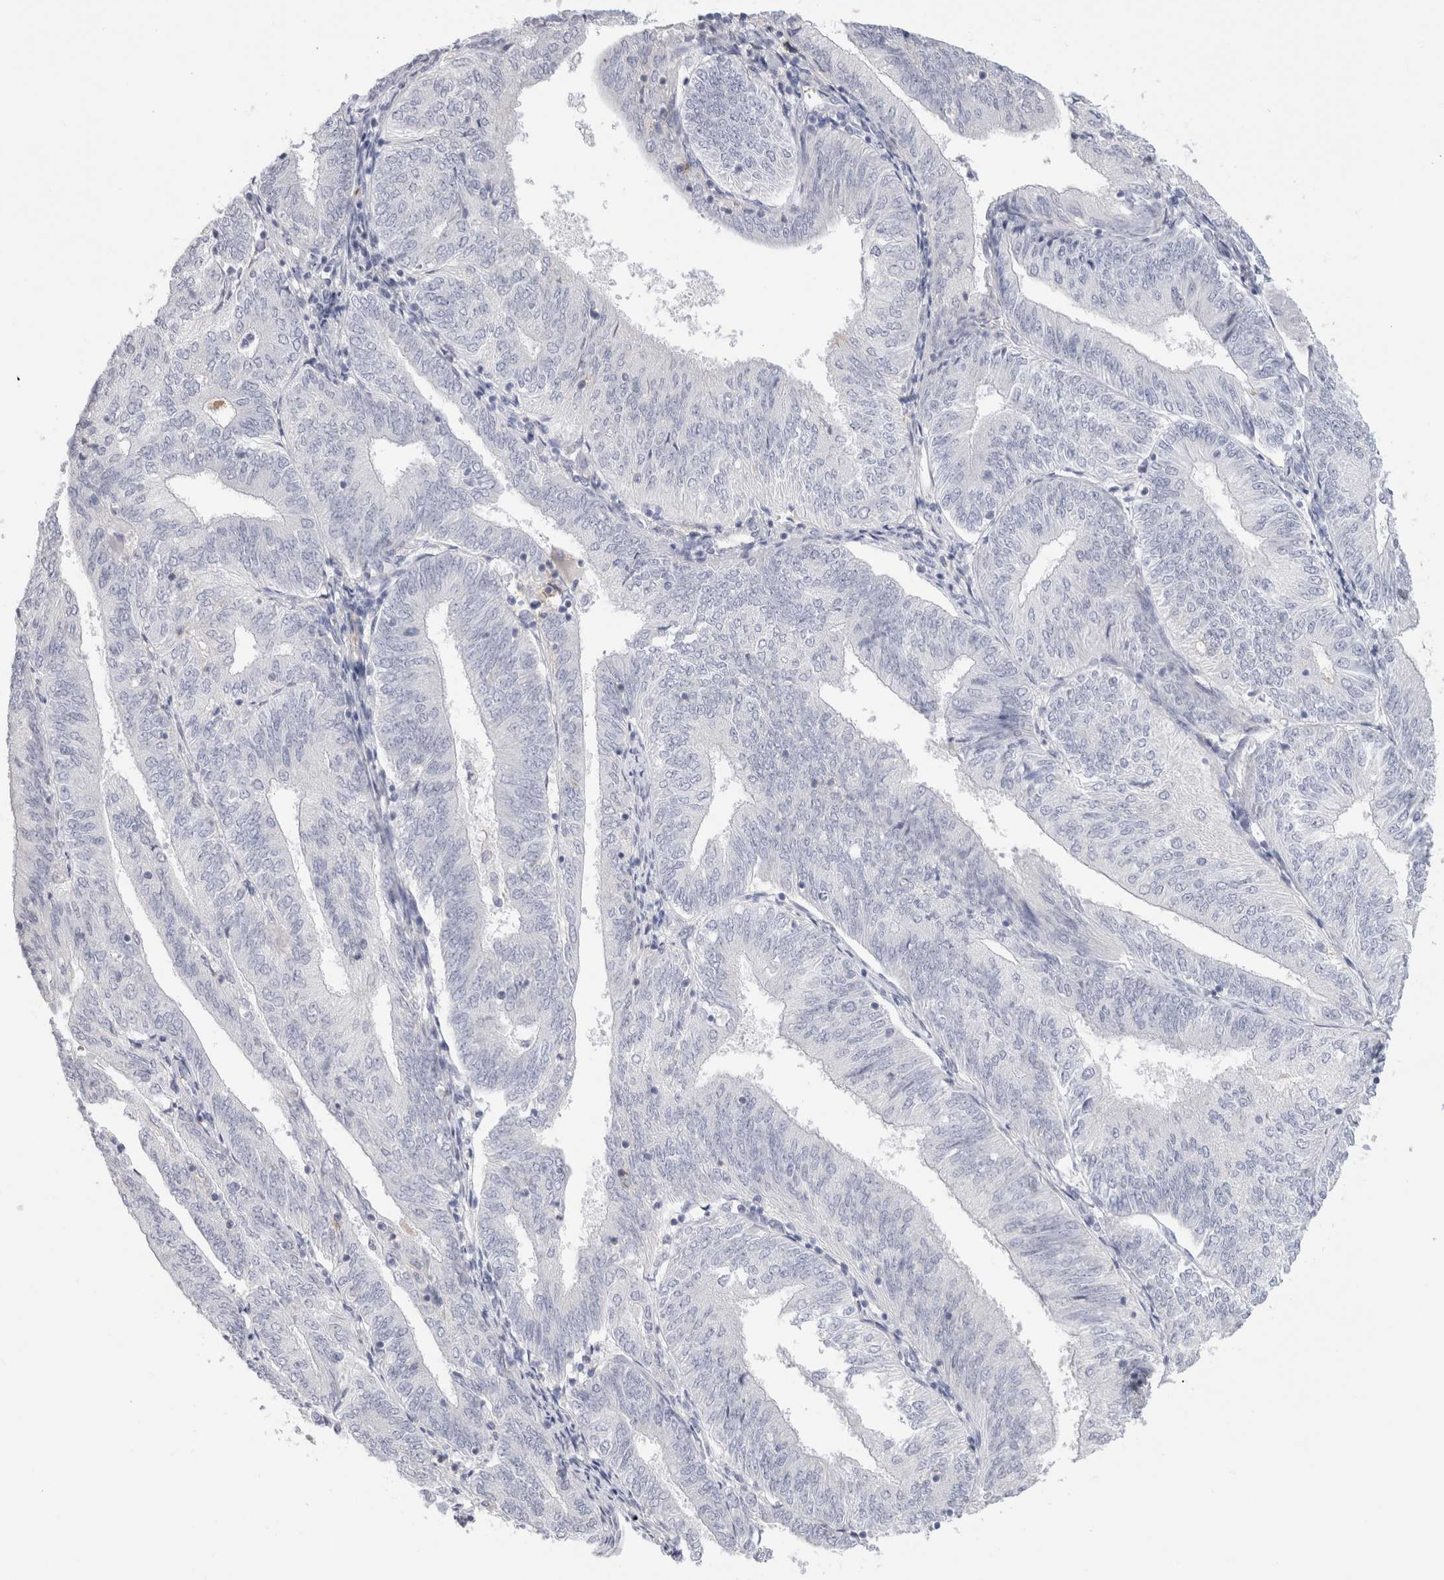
{"staining": {"intensity": "negative", "quantity": "none", "location": "none"}, "tissue": "endometrial cancer", "cell_type": "Tumor cells", "image_type": "cancer", "snomed": [{"axis": "morphology", "description": "Adenocarcinoma, NOS"}, {"axis": "topography", "description": "Endometrium"}], "caption": "Human endometrial adenocarcinoma stained for a protein using immunohistochemistry (IHC) reveals no staining in tumor cells.", "gene": "CD38", "patient": {"sex": "female", "age": 58}}